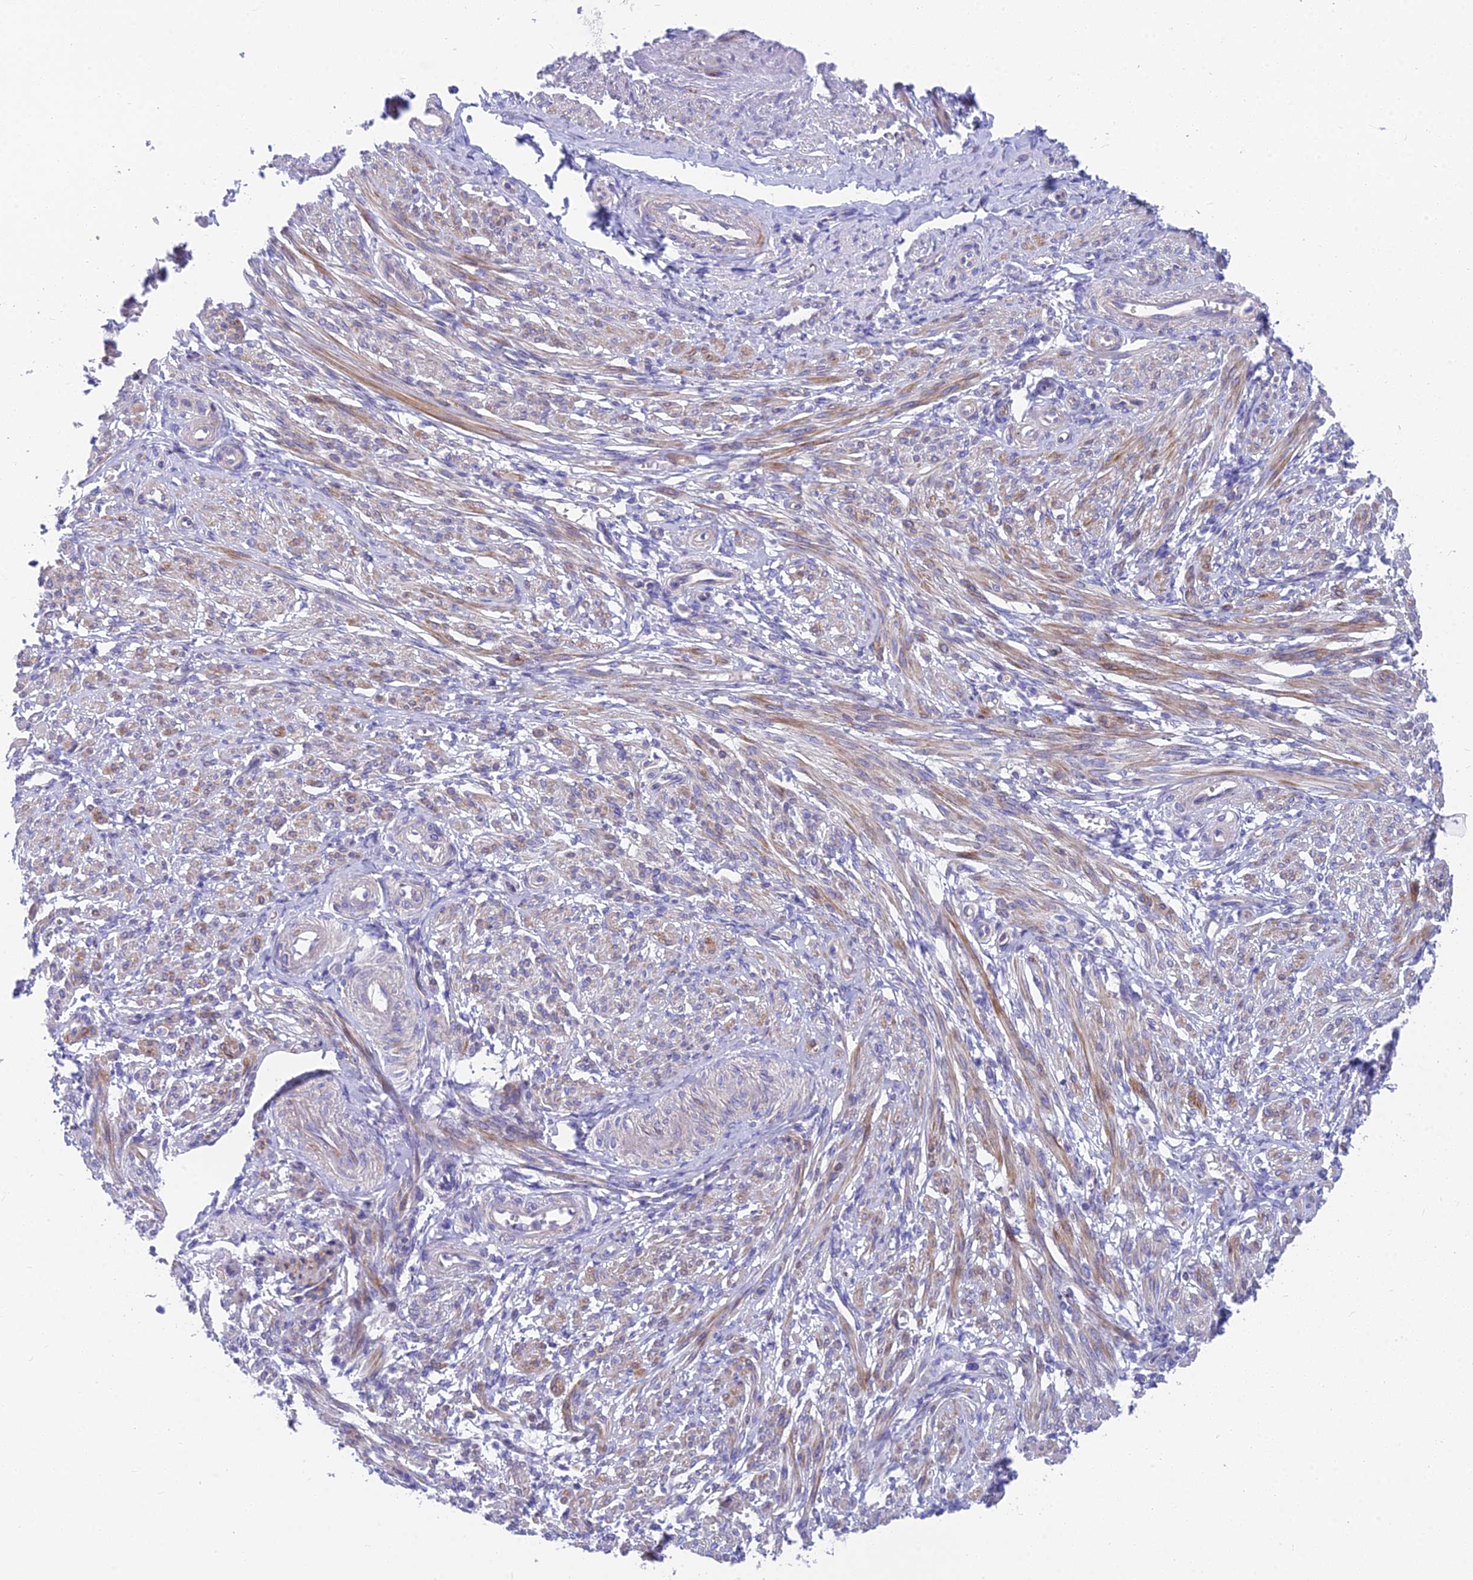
{"staining": {"intensity": "moderate", "quantity": "25%-75%", "location": "cytoplasmic/membranous"}, "tissue": "smooth muscle", "cell_type": "Smooth muscle cells", "image_type": "normal", "snomed": [{"axis": "morphology", "description": "Normal tissue, NOS"}, {"axis": "topography", "description": "Smooth muscle"}], "caption": "Protein analysis of unremarkable smooth muscle exhibits moderate cytoplasmic/membranous expression in about 25%-75% of smooth muscle cells. Immunohistochemistry stains the protein of interest in brown and the nuclei are stained blue.", "gene": "MVB12A", "patient": {"sex": "female", "age": 39}}